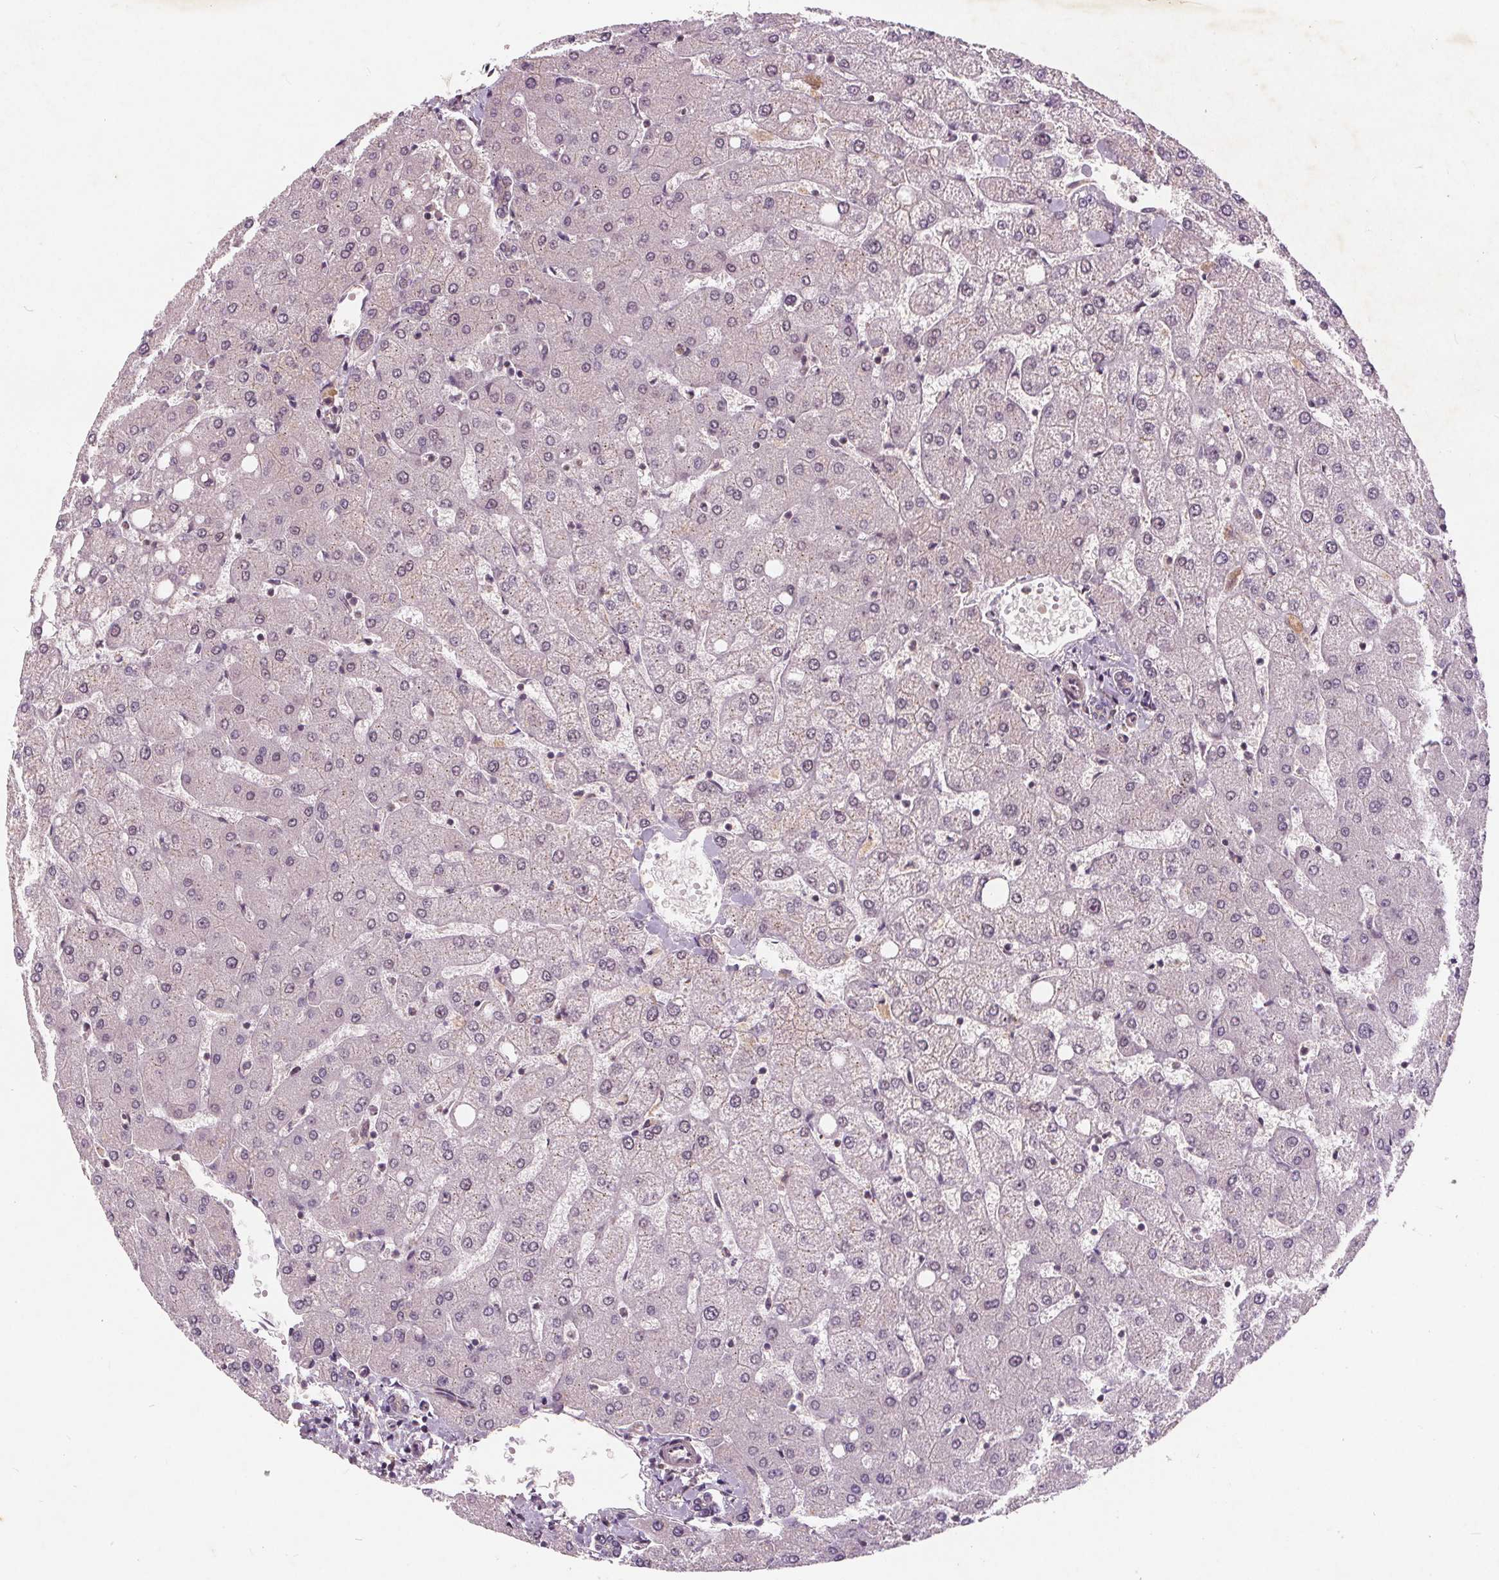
{"staining": {"intensity": "negative", "quantity": "none", "location": "none"}, "tissue": "liver", "cell_type": "Cholangiocytes", "image_type": "normal", "snomed": [{"axis": "morphology", "description": "Normal tissue, NOS"}, {"axis": "topography", "description": "Liver"}], "caption": "DAB immunohistochemical staining of unremarkable liver displays no significant staining in cholangiocytes. (Stains: DAB (3,3'-diaminobenzidine) immunohistochemistry (IHC) with hematoxylin counter stain, Microscopy: brightfield microscopy at high magnification).", "gene": "CSNK1G2", "patient": {"sex": "female", "age": 54}}